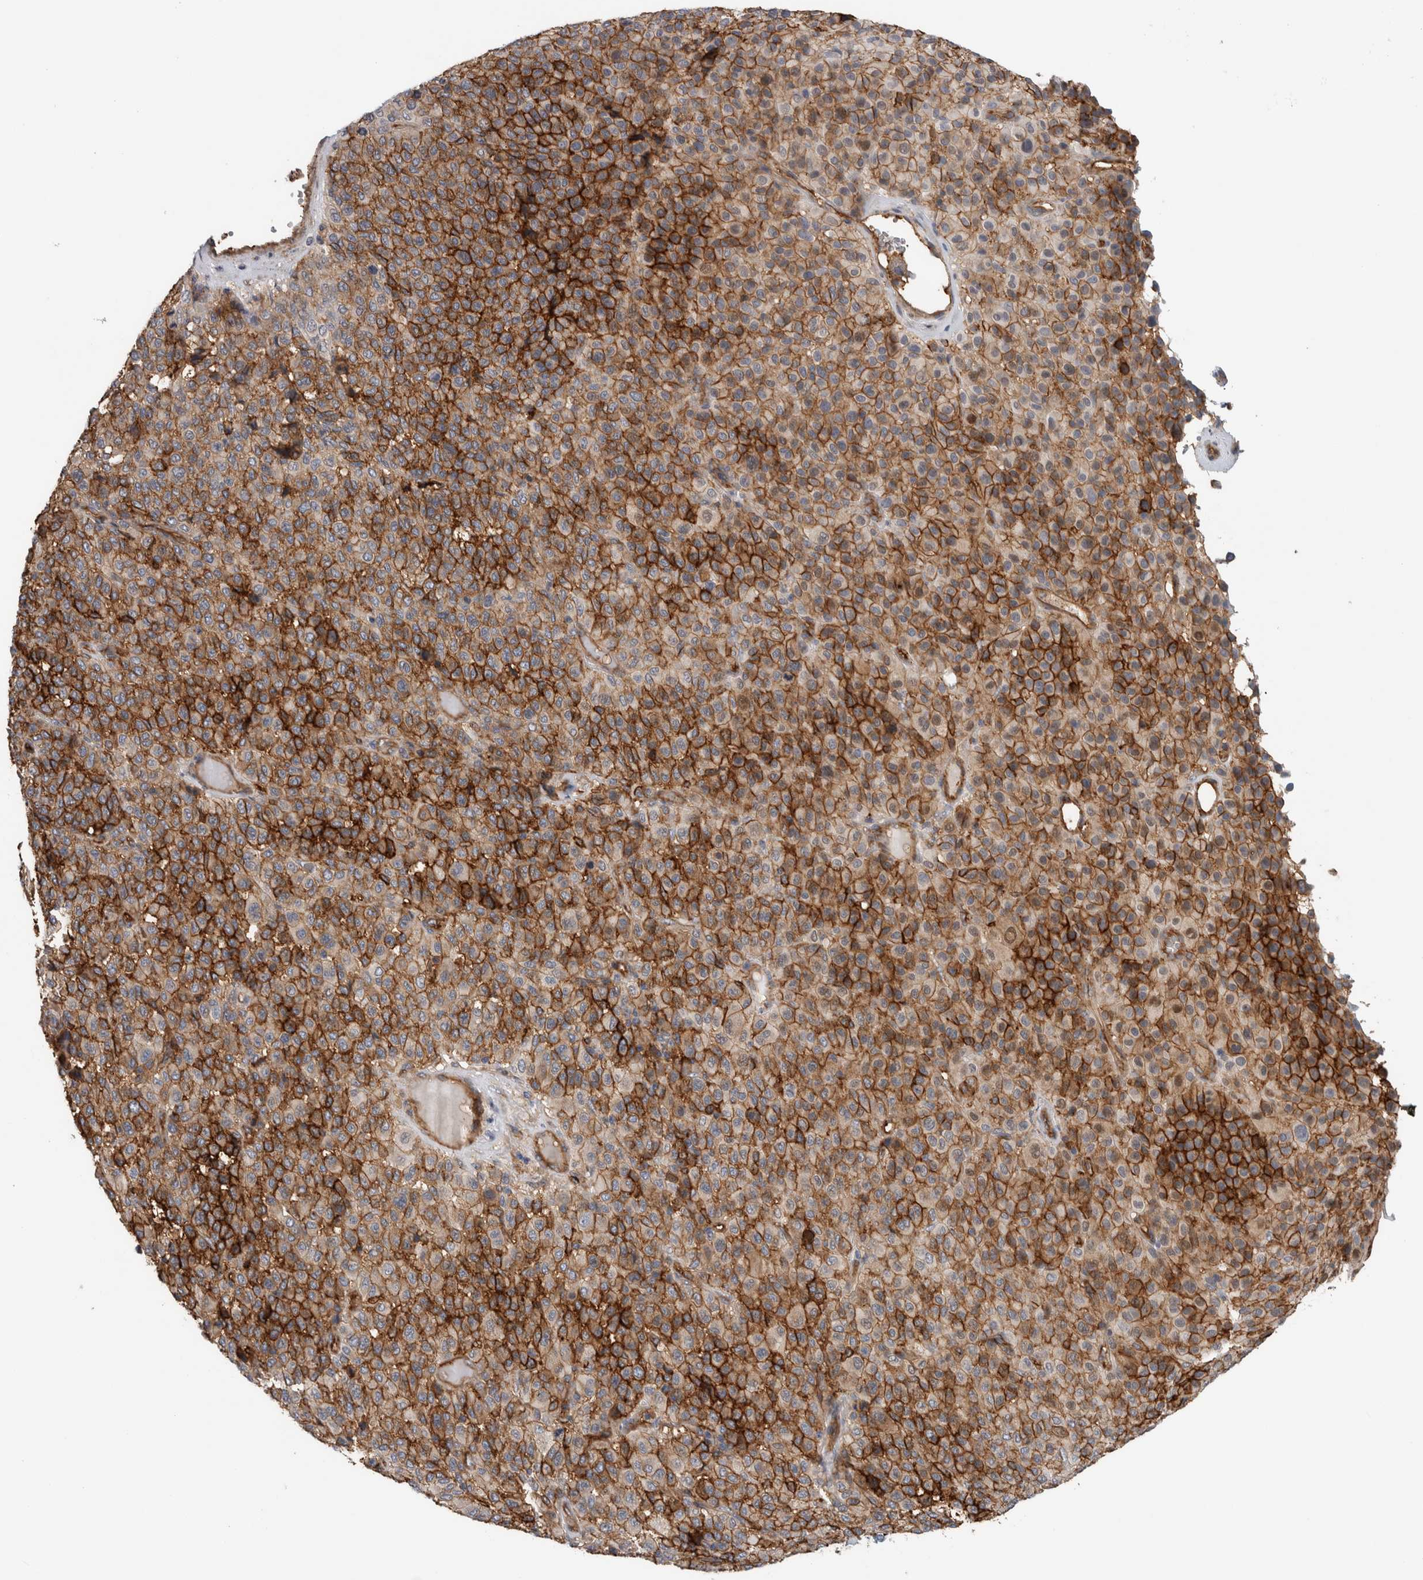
{"staining": {"intensity": "strong", "quantity": ">75%", "location": "cytoplasmic/membranous"}, "tissue": "melanoma", "cell_type": "Tumor cells", "image_type": "cancer", "snomed": [{"axis": "morphology", "description": "Malignant melanoma, Metastatic site"}, {"axis": "topography", "description": "Pancreas"}], "caption": "Immunohistochemical staining of malignant melanoma (metastatic site) displays high levels of strong cytoplasmic/membranous protein positivity in approximately >75% of tumor cells. Using DAB (3,3'-diaminobenzidine) (brown) and hematoxylin (blue) stains, captured at high magnification using brightfield microscopy.", "gene": "CD59", "patient": {"sex": "female", "age": 30}}